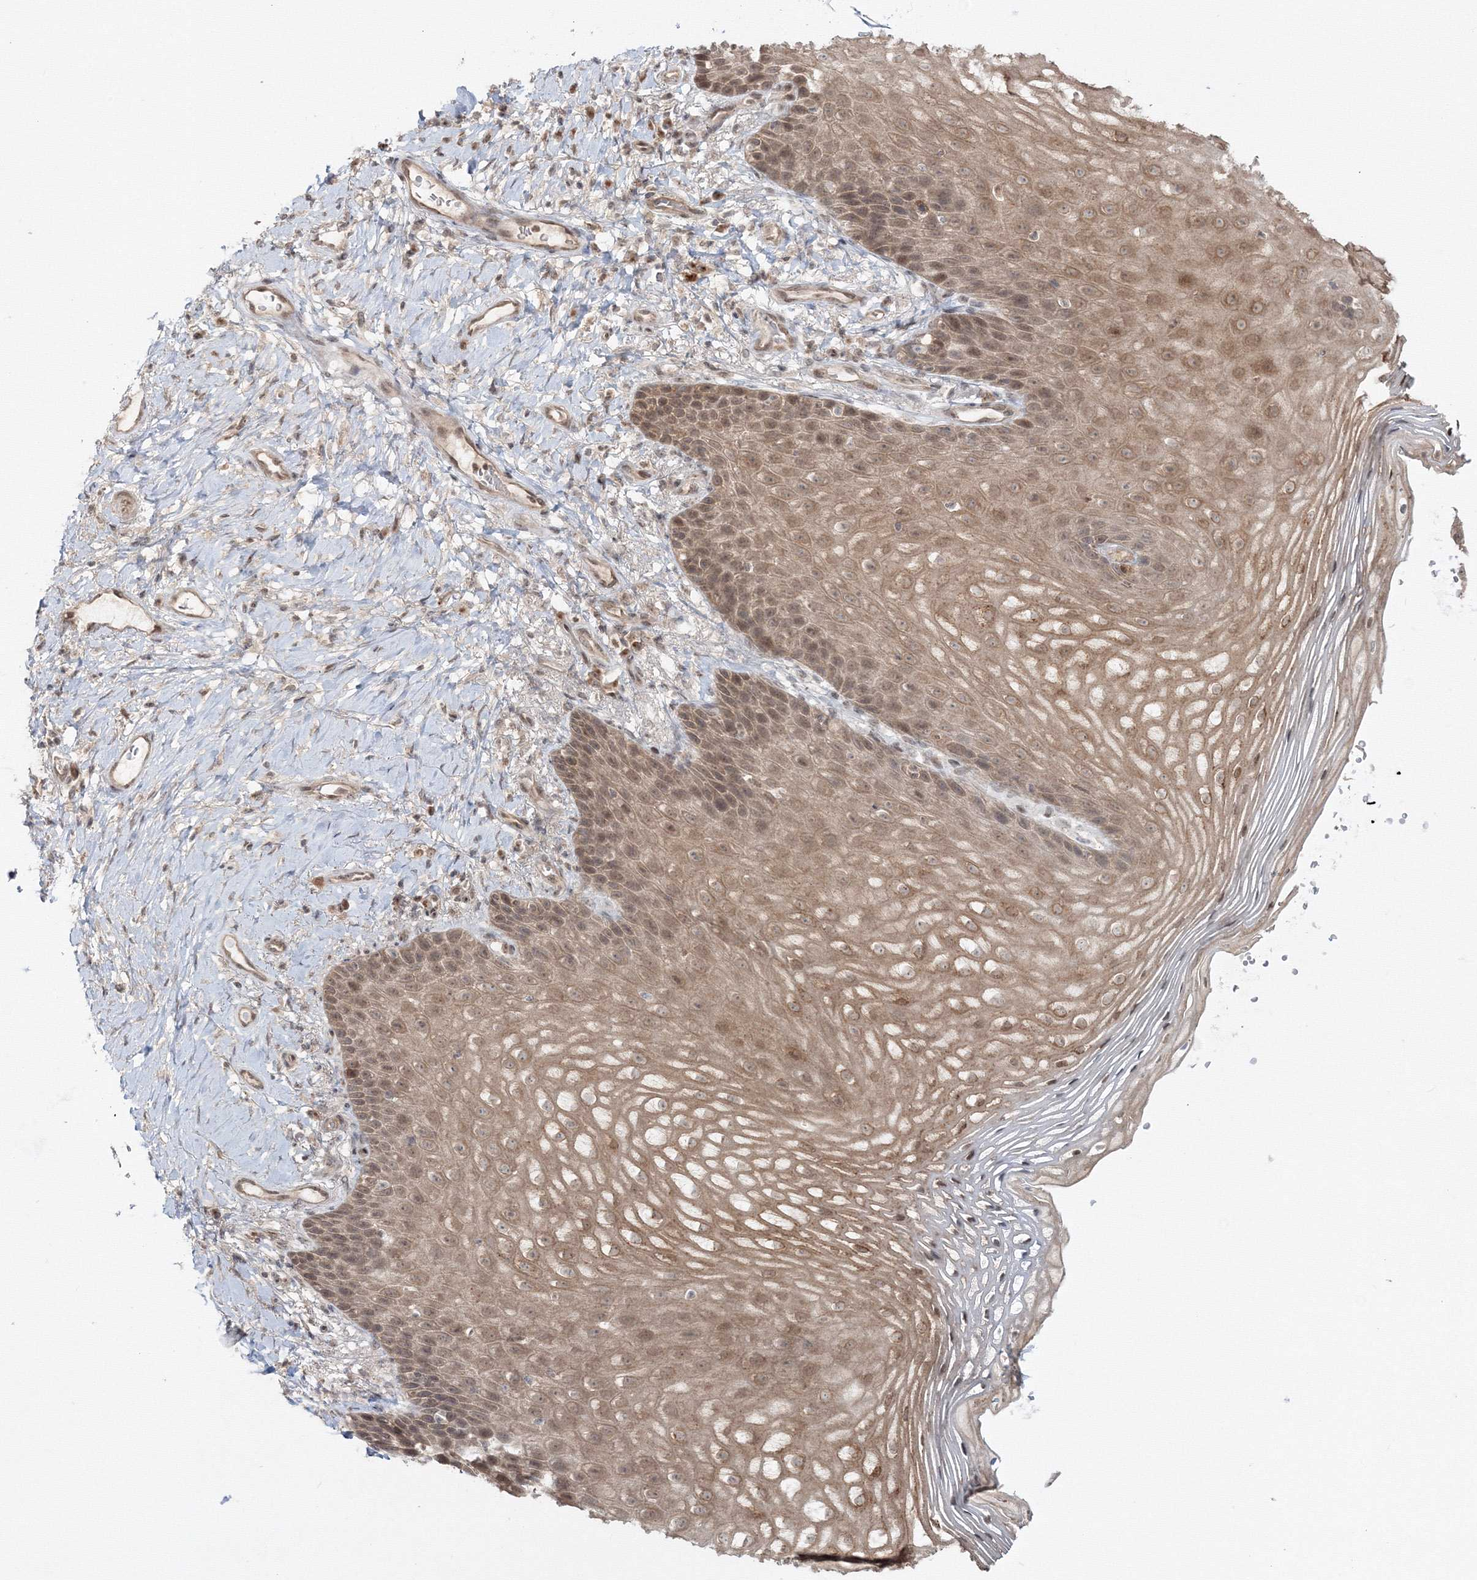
{"staining": {"intensity": "moderate", "quantity": ">75%", "location": "cytoplasmic/membranous,nuclear"}, "tissue": "vagina", "cell_type": "Squamous epithelial cells", "image_type": "normal", "snomed": [{"axis": "morphology", "description": "Normal tissue, NOS"}, {"axis": "topography", "description": "Vagina"}], "caption": "Immunohistochemistry (DAB) staining of benign vagina exhibits moderate cytoplasmic/membranous,nuclear protein expression in about >75% of squamous epithelial cells. (DAB IHC, brown staining for protein, blue staining for nuclei).", "gene": "ZFAND6", "patient": {"sex": "female", "age": 60}}